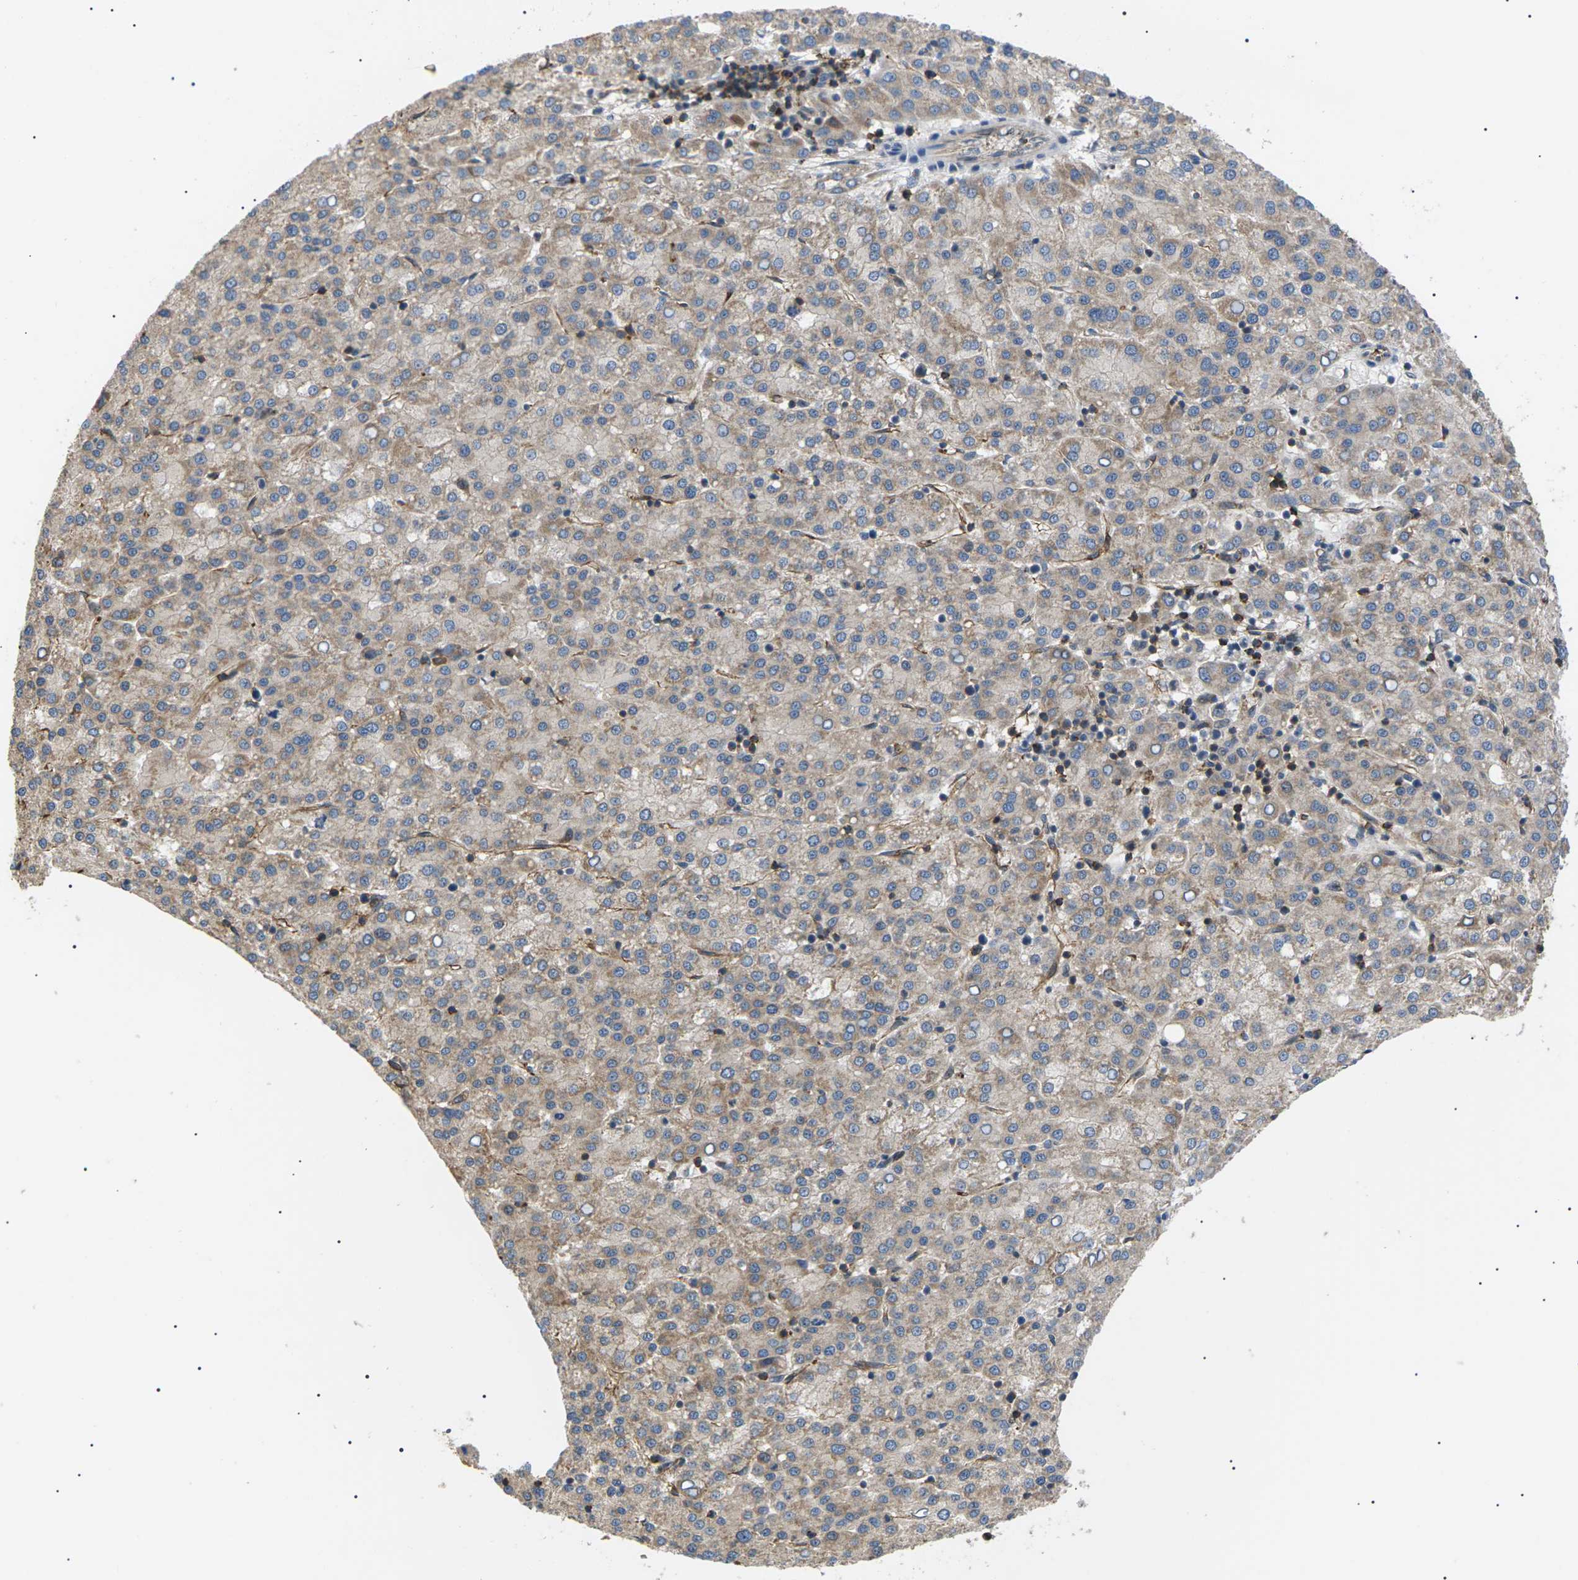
{"staining": {"intensity": "weak", "quantity": ">75%", "location": "cytoplasmic/membranous"}, "tissue": "liver cancer", "cell_type": "Tumor cells", "image_type": "cancer", "snomed": [{"axis": "morphology", "description": "Carcinoma, Hepatocellular, NOS"}, {"axis": "topography", "description": "Liver"}], "caption": "Tumor cells display low levels of weak cytoplasmic/membranous positivity in about >75% of cells in human liver hepatocellular carcinoma.", "gene": "TMTC4", "patient": {"sex": "female", "age": 58}}